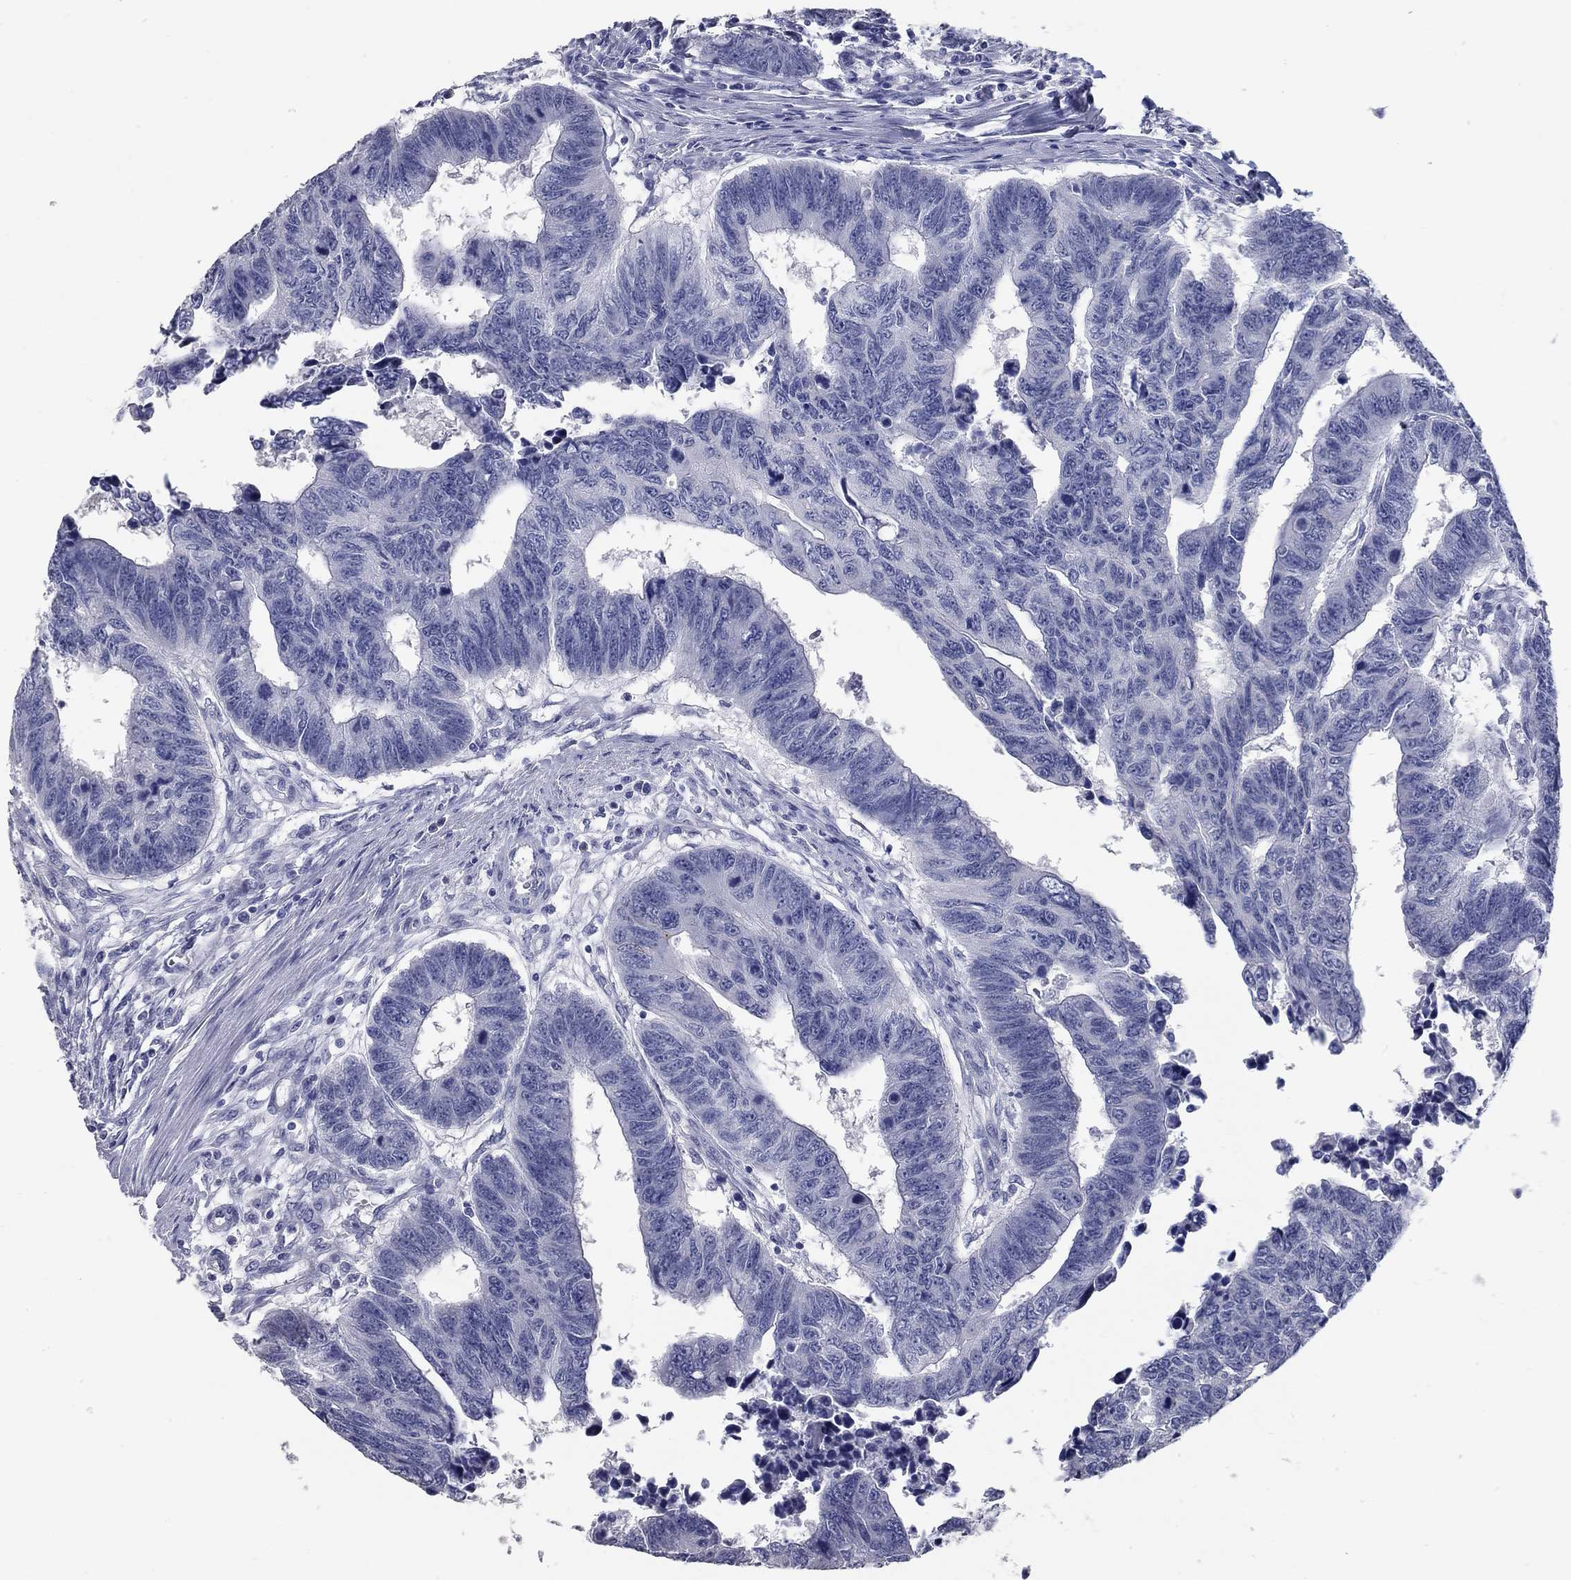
{"staining": {"intensity": "negative", "quantity": "none", "location": "none"}, "tissue": "colorectal cancer", "cell_type": "Tumor cells", "image_type": "cancer", "snomed": [{"axis": "morphology", "description": "Adenocarcinoma, NOS"}, {"axis": "topography", "description": "Rectum"}], "caption": "This is an immunohistochemistry photomicrograph of human colorectal adenocarcinoma. There is no staining in tumor cells.", "gene": "TAC1", "patient": {"sex": "female", "age": 85}}